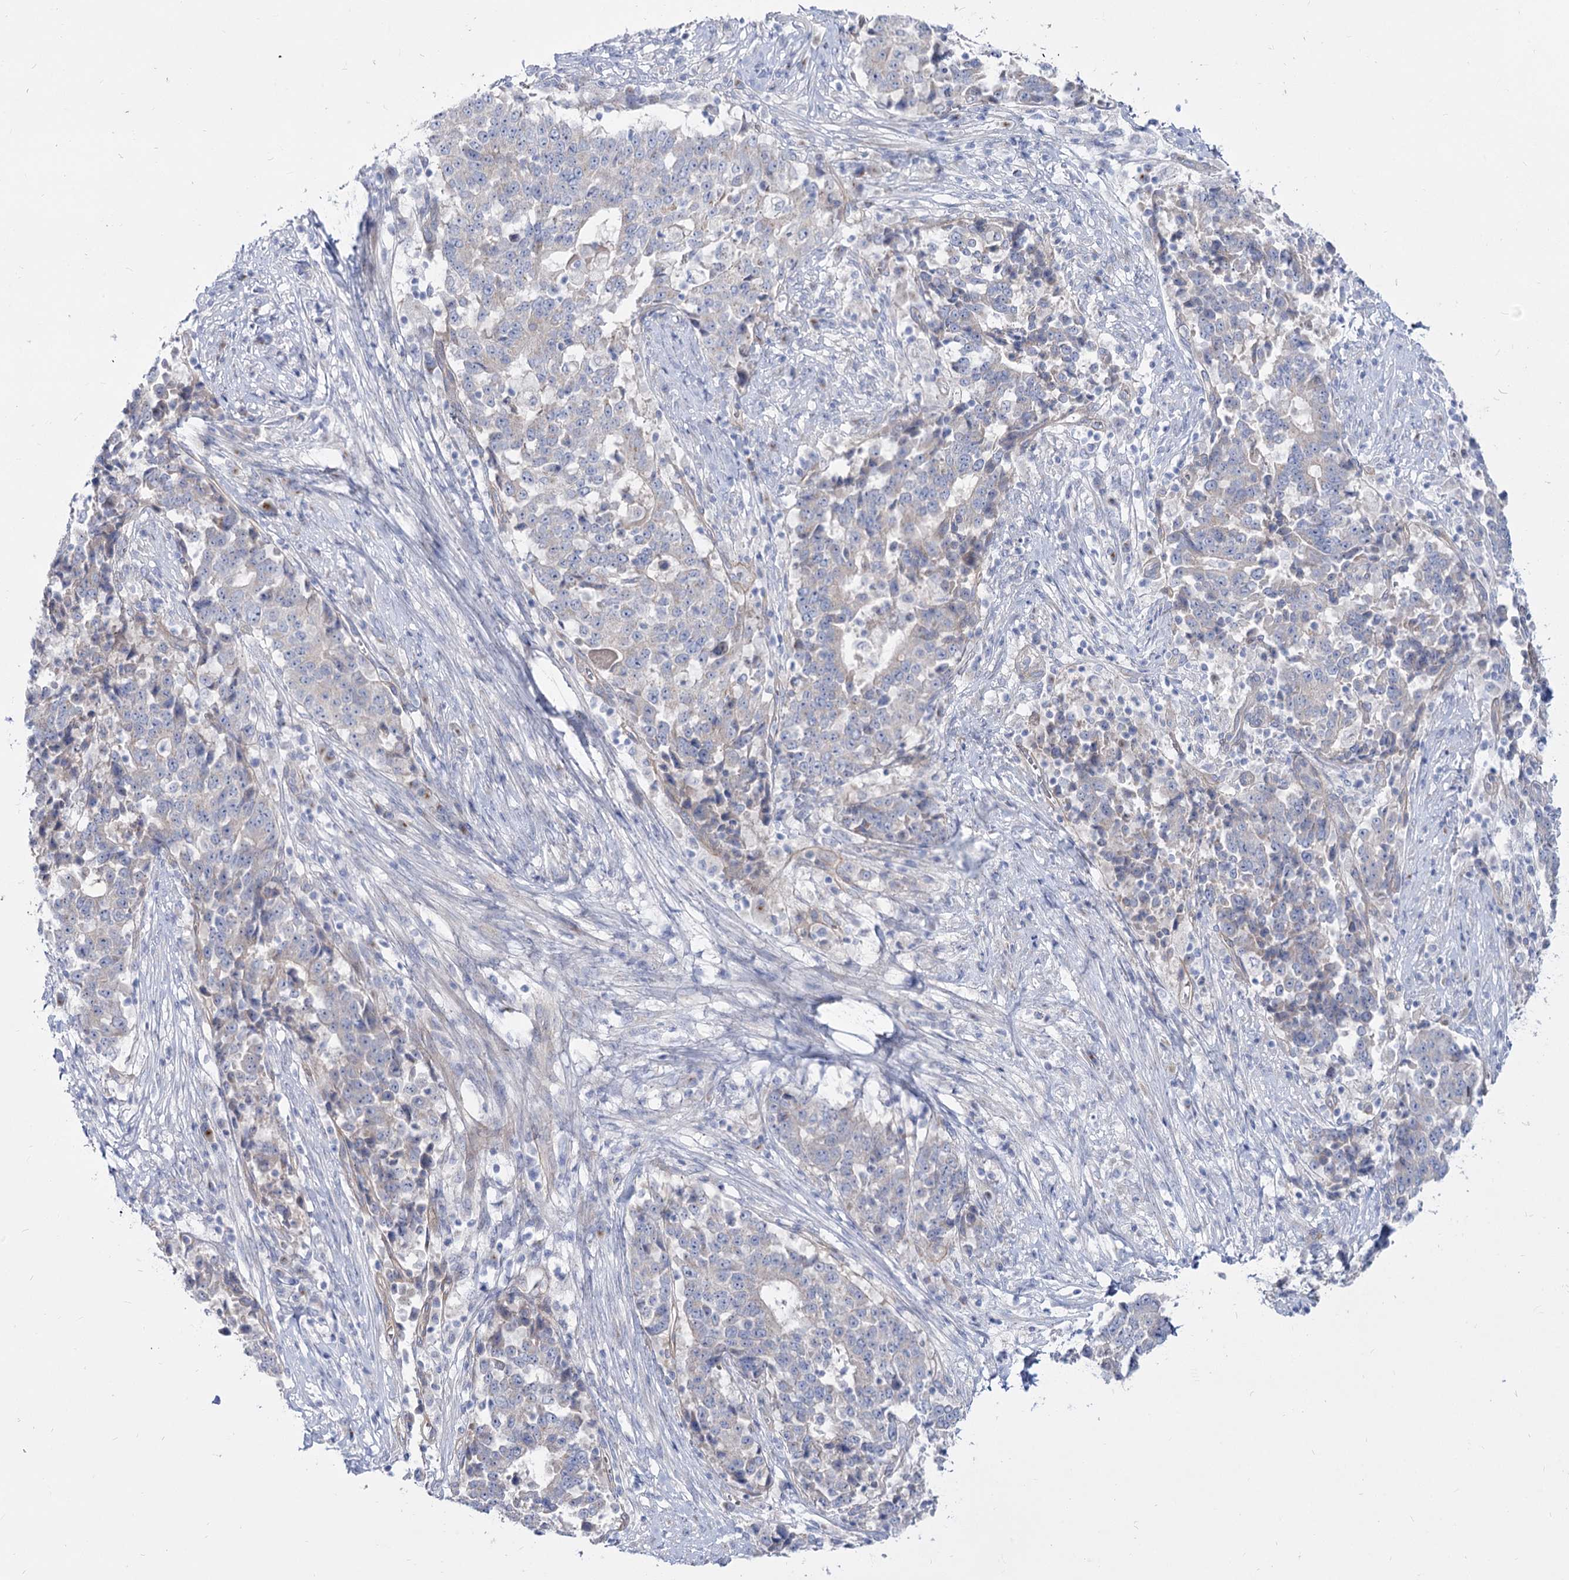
{"staining": {"intensity": "negative", "quantity": "none", "location": "none"}, "tissue": "stomach cancer", "cell_type": "Tumor cells", "image_type": "cancer", "snomed": [{"axis": "morphology", "description": "Adenocarcinoma, NOS"}, {"axis": "topography", "description": "Stomach"}], "caption": "A high-resolution micrograph shows immunohistochemistry (IHC) staining of stomach cancer (adenocarcinoma), which demonstrates no significant expression in tumor cells.", "gene": "SUOX", "patient": {"sex": "male", "age": 59}}